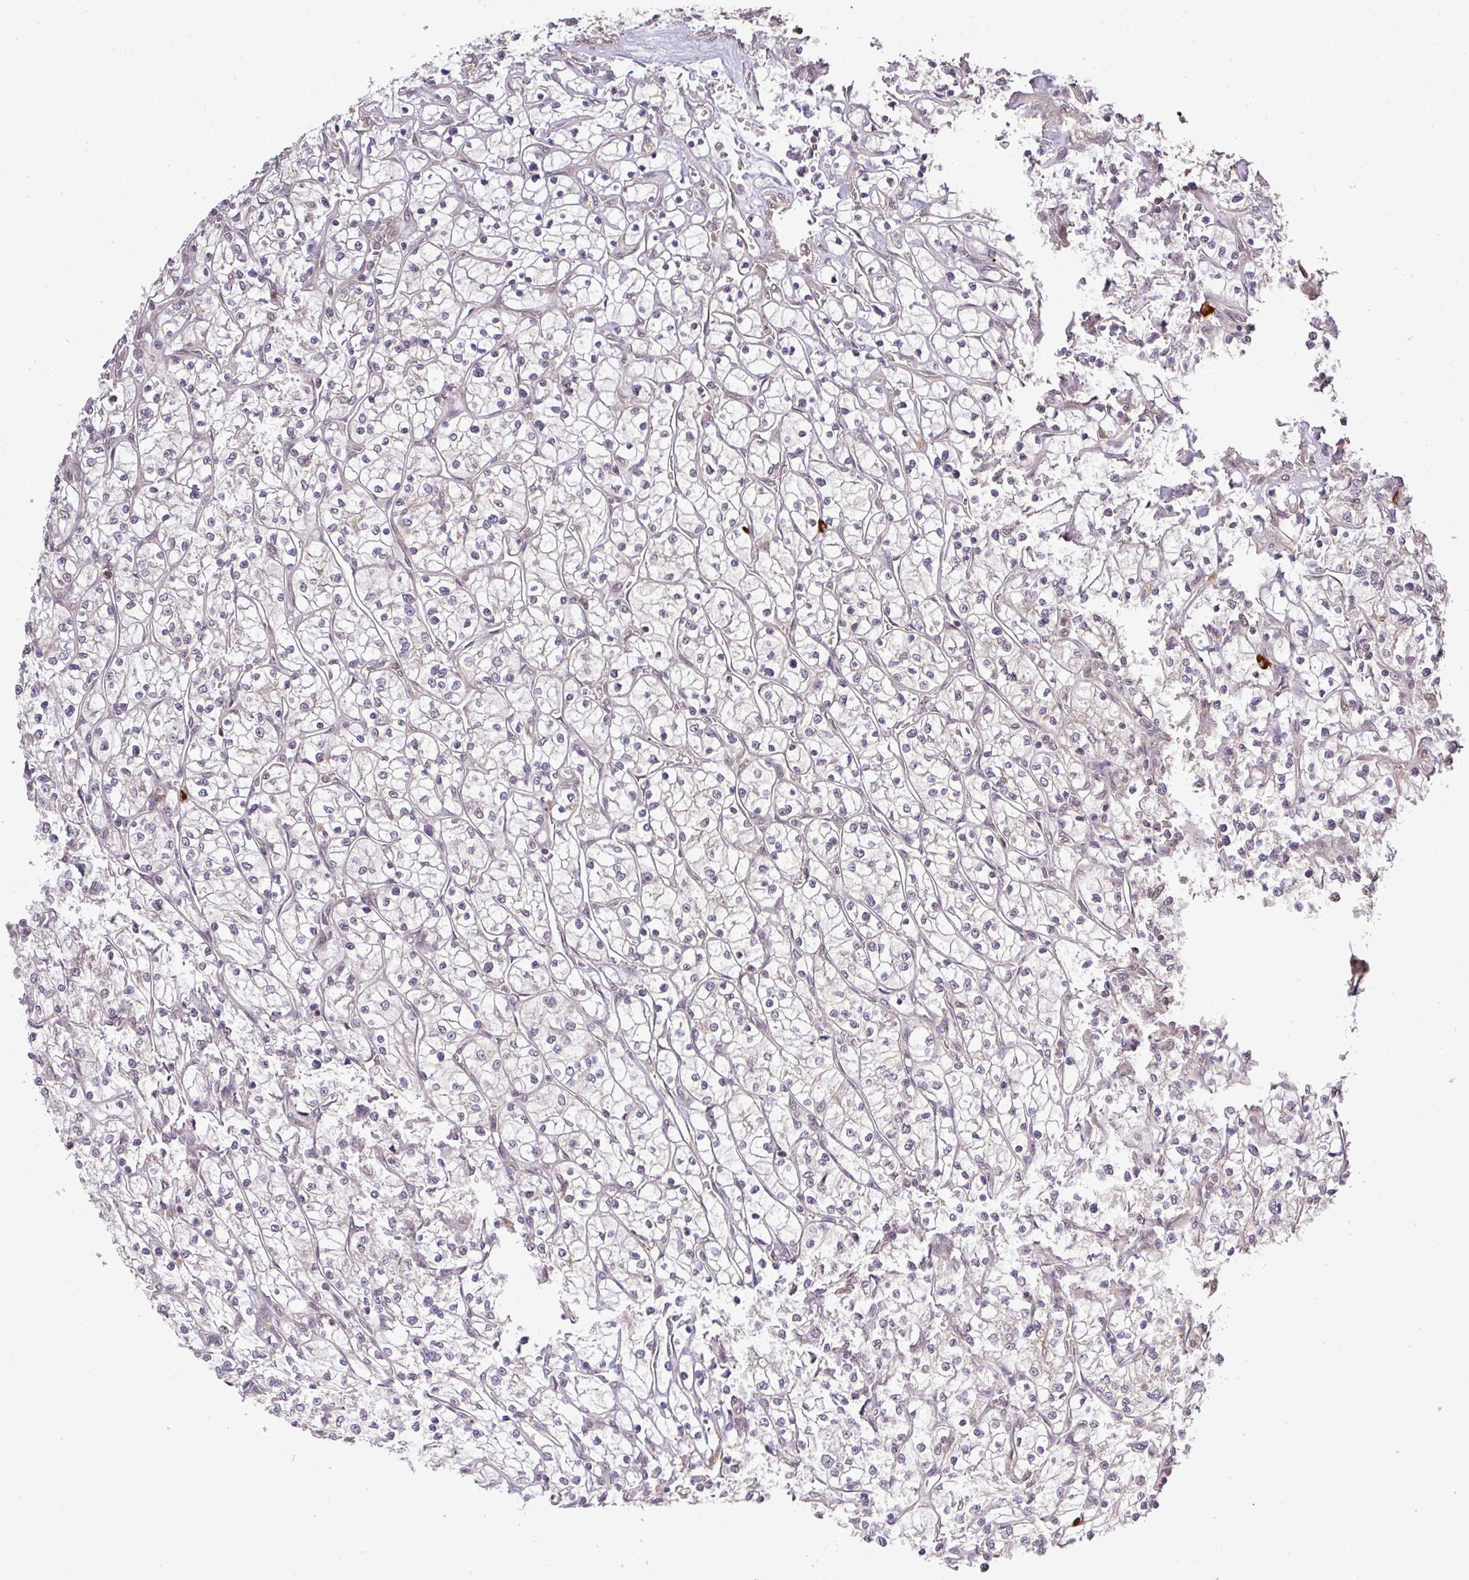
{"staining": {"intensity": "negative", "quantity": "none", "location": "none"}, "tissue": "renal cancer", "cell_type": "Tumor cells", "image_type": "cancer", "snomed": [{"axis": "morphology", "description": "Adenocarcinoma, NOS"}, {"axis": "topography", "description": "Kidney"}], "caption": "This is an immunohistochemistry photomicrograph of human renal cancer. There is no staining in tumor cells.", "gene": "FAM153A", "patient": {"sex": "female", "age": 64}}